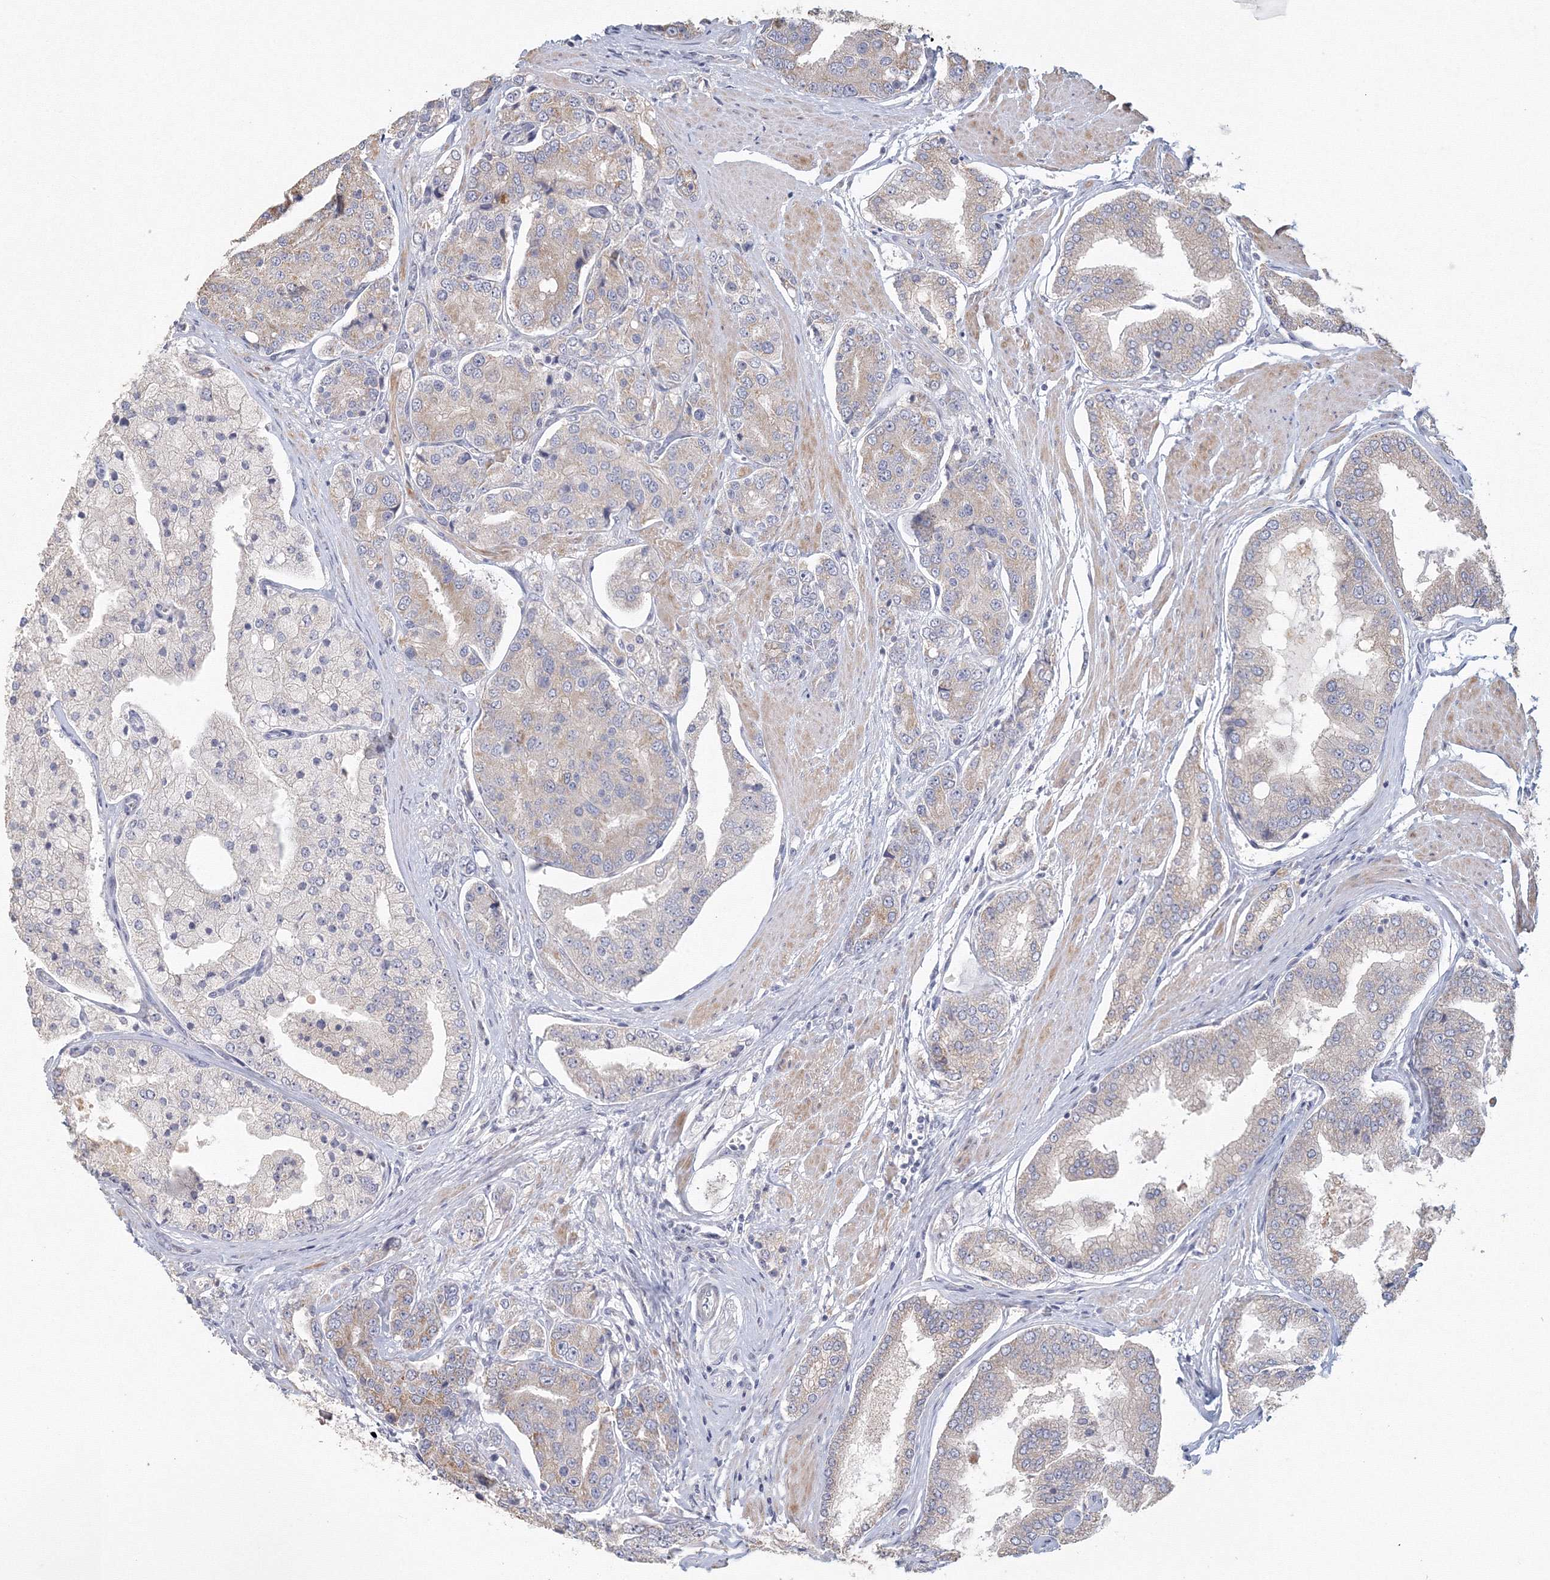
{"staining": {"intensity": "weak", "quantity": "<25%", "location": "cytoplasmic/membranous"}, "tissue": "prostate cancer", "cell_type": "Tumor cells", "image_type": "cancer", "snomed": [{"axis": "morphology", "description": "Adenocarcinoma, High grade"}, {"axis": "topography", "description": "Prostate"}], "caption": "This is an IHC image of adenocarcinoma (high-grade) (prostate). There is no positivity in tumor cells.", "gene": "TACC2", "patient": {"sex": "male", "age": 56}}